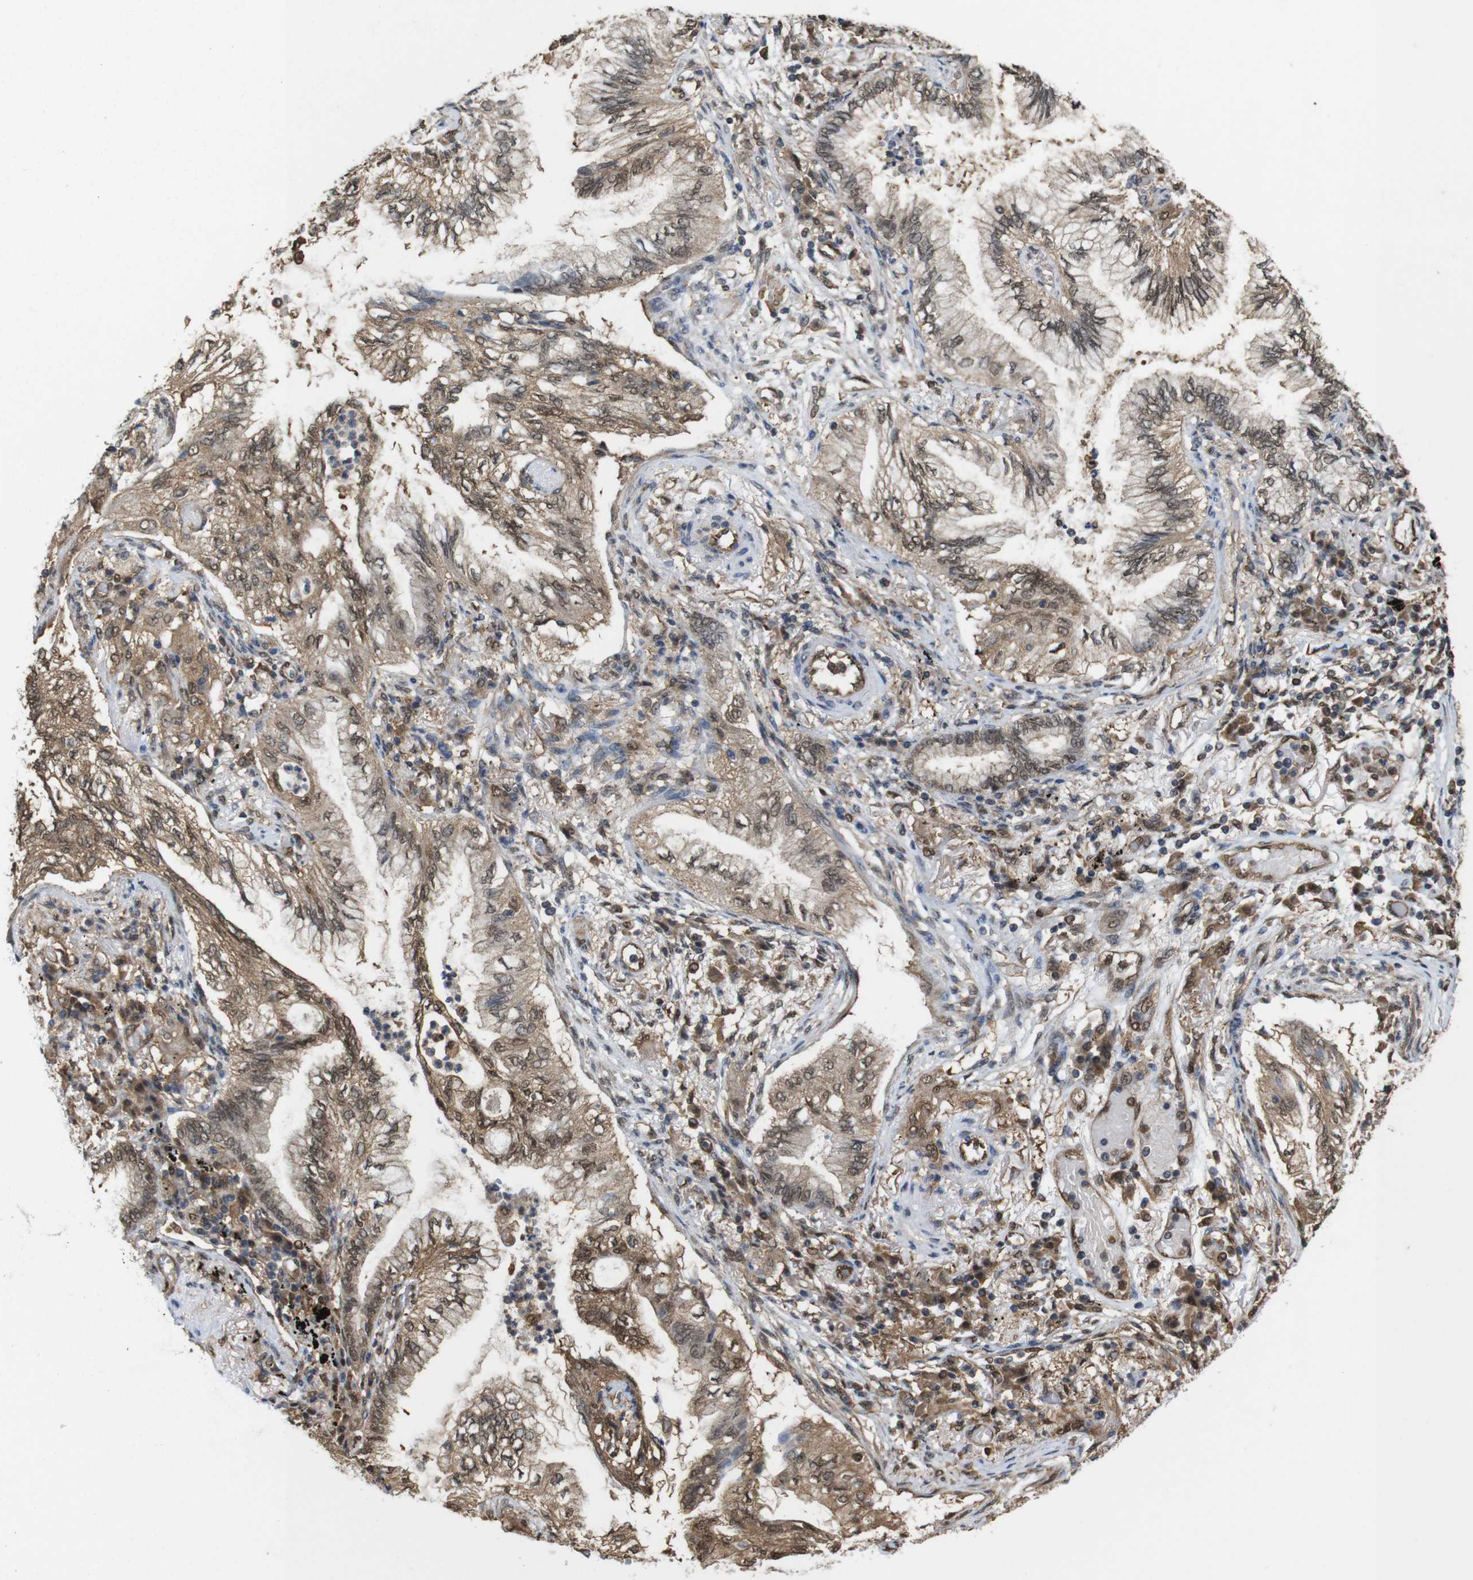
{"staining": {"intensity": "moderate", "quantity": ">75%", "location": "cytoplasmic/membranous"}, "tissue": "lung cancer", "cell_type": "Tumor cells", "image_type": "cancer", "snomed": [{"axis": "morphology", "description": "Normal tissue, NOS"}, {"axis": "morphology", "description": "Adenocarcinoma, NOS"}, {"axis": "topography", "description": "Bronchus"}, {"axis": "topography", "description": "Lung"}], "caption": "Immunohistochemical staining of lung adenocarcinoma displays medium levels of moderate cytoplasmic/membranous staining in about >75% of tumor cells.", "gene": "YWHAG", "patient": {"sex": "female", "age": 70}}